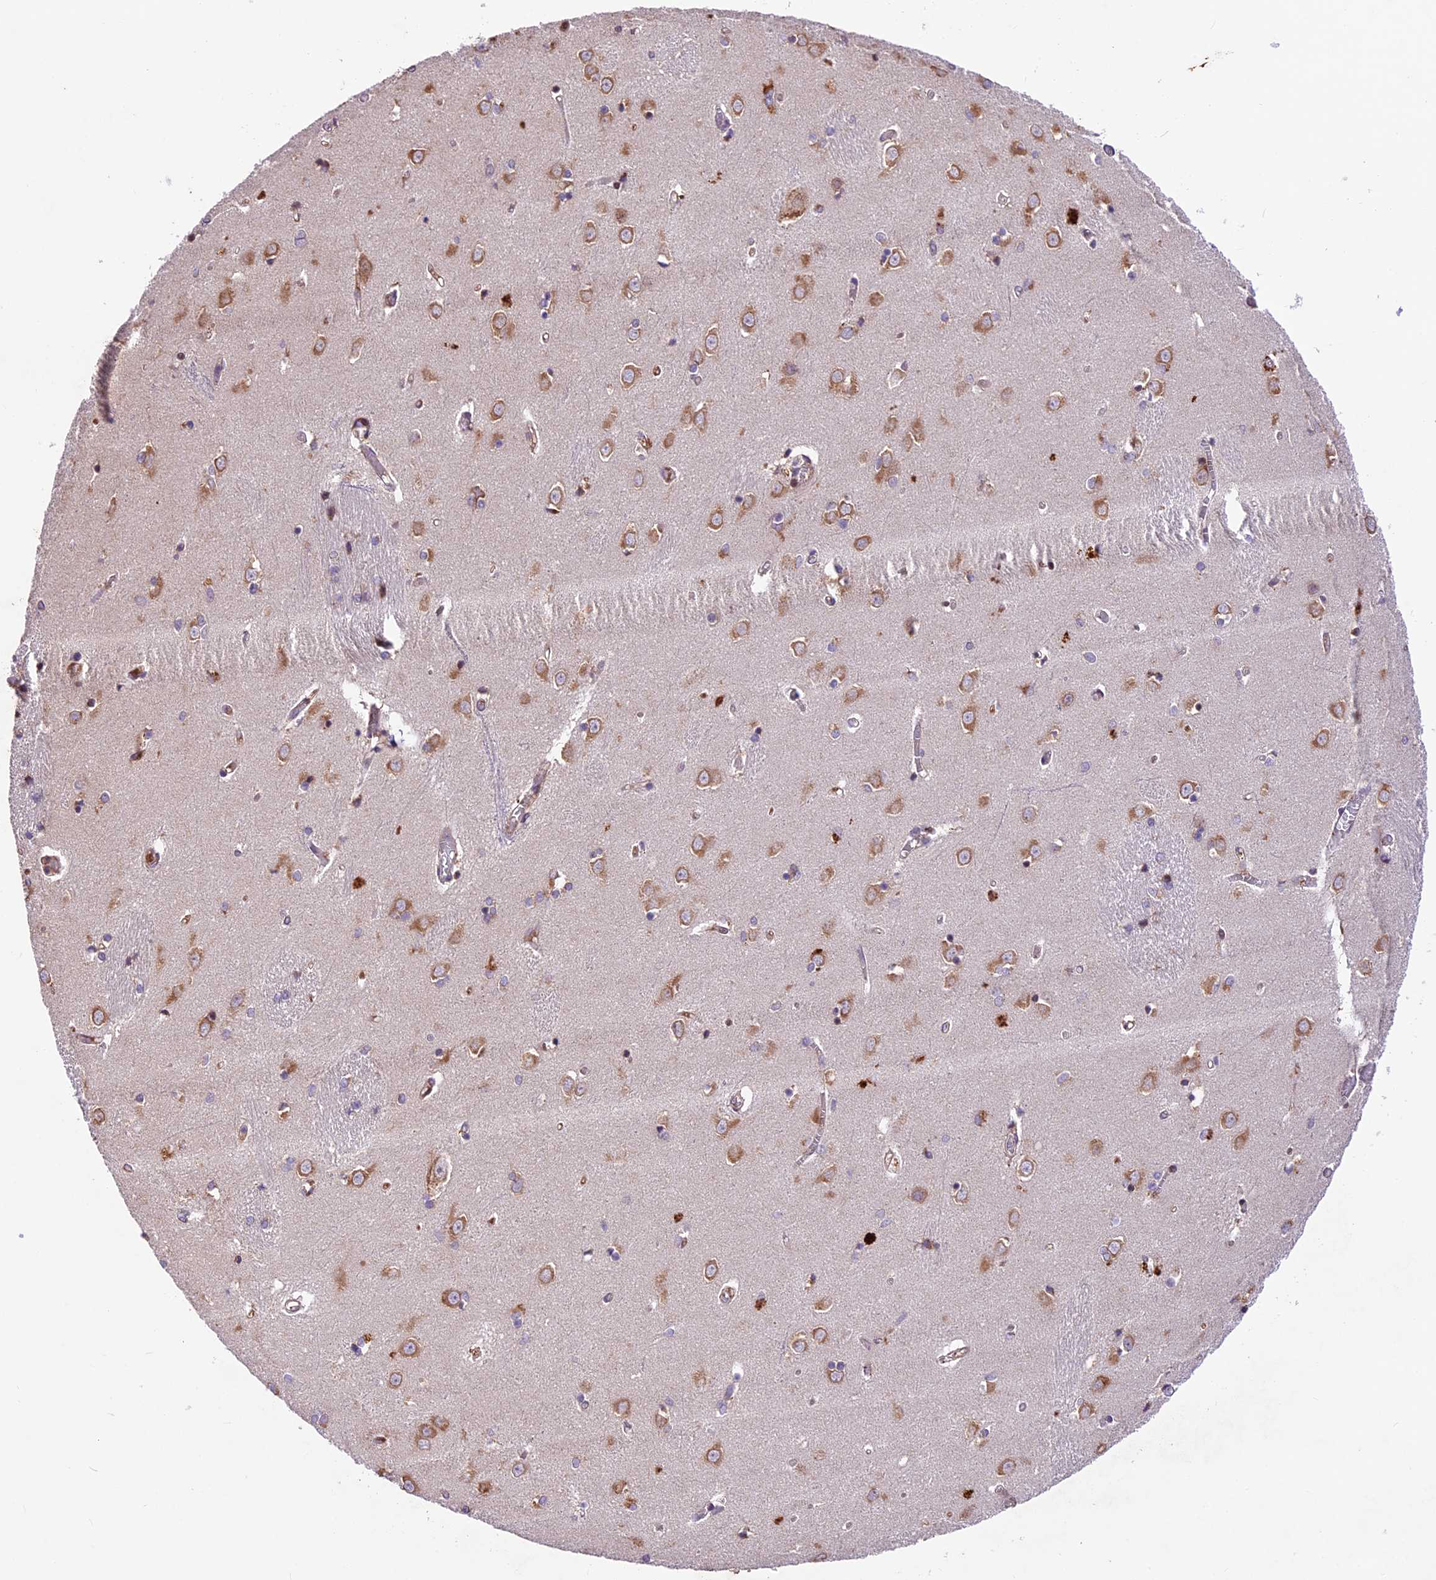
{"staining": {"intensity": "moderate", "quantity": "<25%", "location": "cytoplasmic/membranous"}, "tissue": "caudate", "cell_type": "Glial cells", "image_type": "normal", "snomed": [{"axis": "morphology", "description": "Normal tissue, NOS"}, {"axis": "topography", "description": "Lateral ventricle wall"}], "caption": "Immunohistochemistry (DAB (3,3'-diaminobenzidine)) staining of normal caudate exhibits moderate cytoplasmic/membranous protein staining in approximately <25% of glial cells. Immunohistochemistry (ihc) stains the protein of interest in brown and the nuclei are stained blue.", "gene": "CCSER1", "patient": {"sex": "male", "age": 37}}